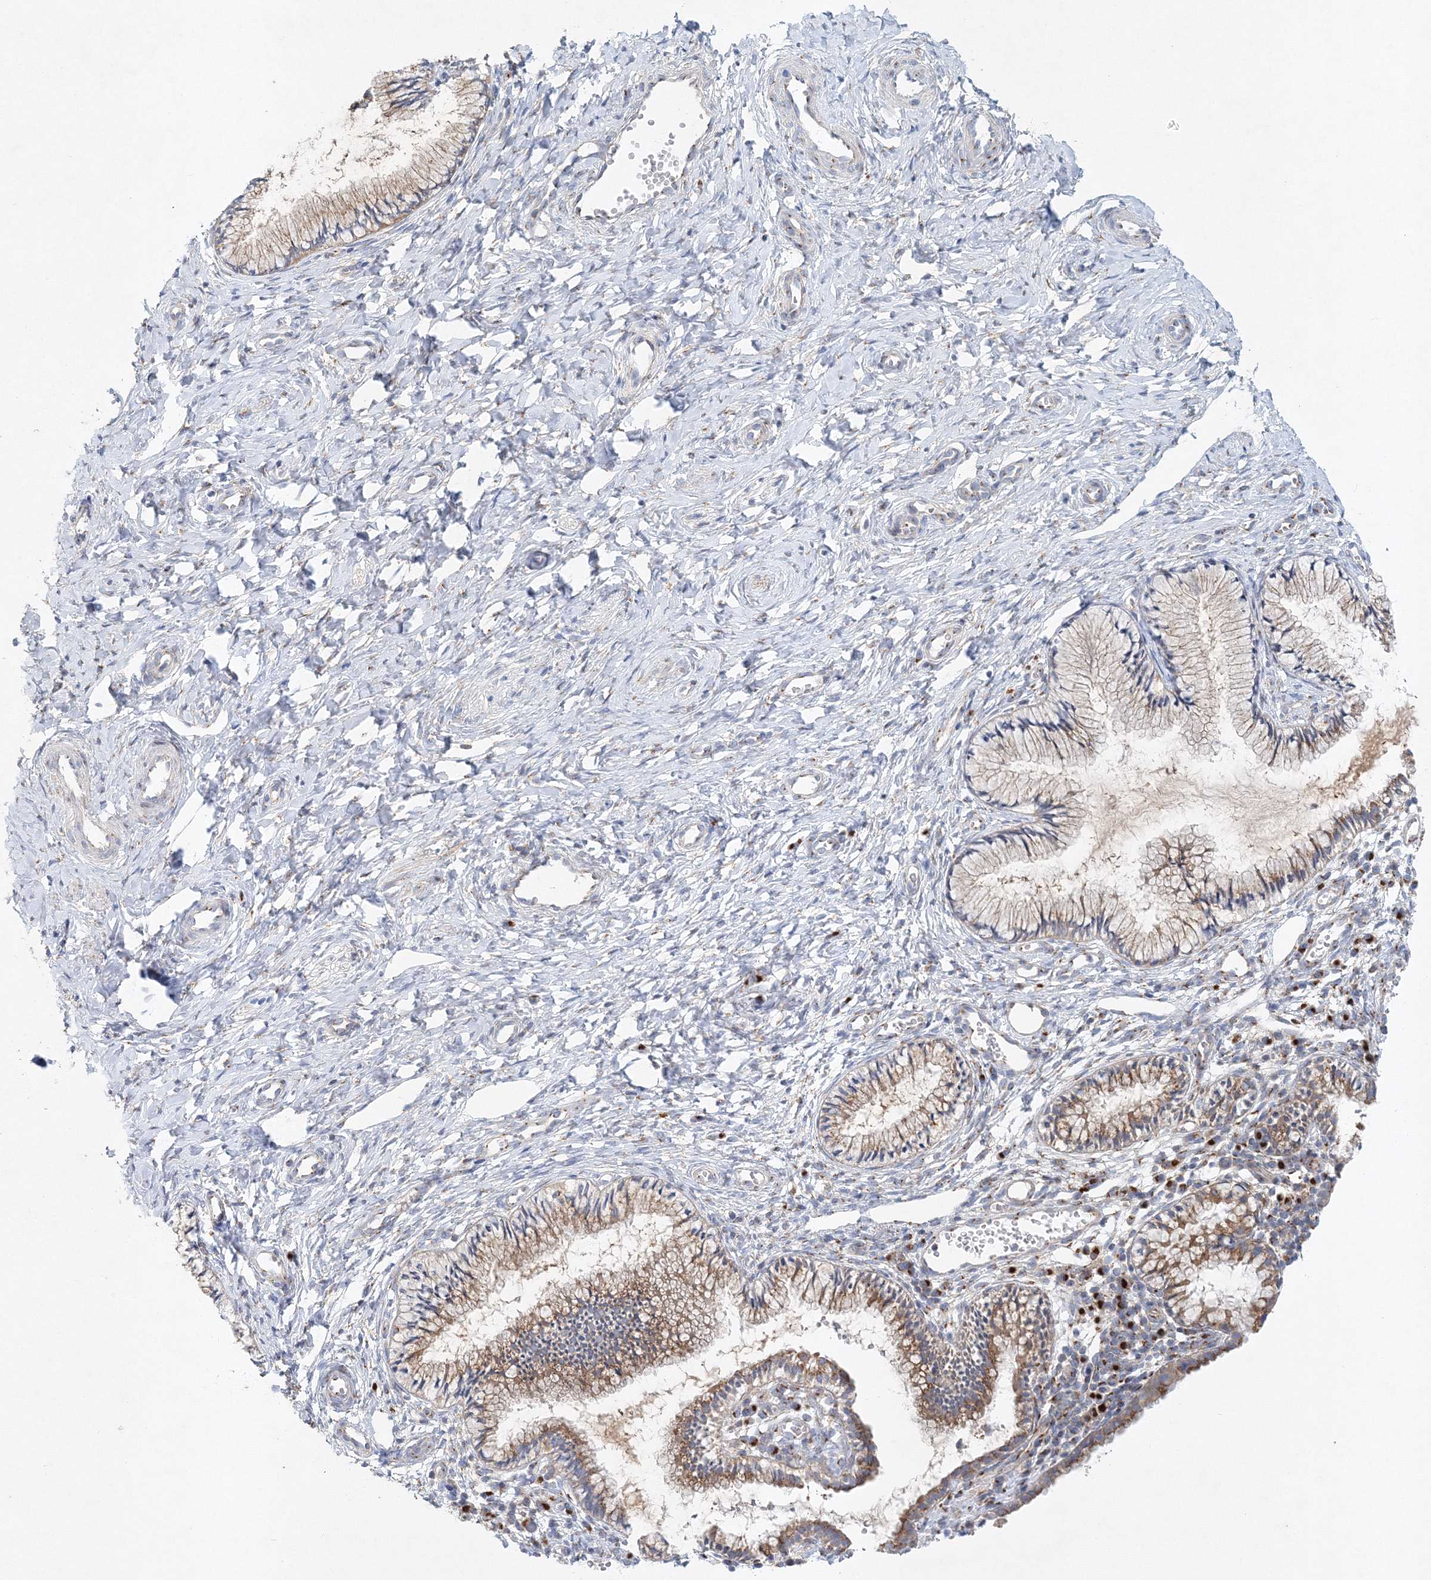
{"staining": {"intensity": "moderate", "quantity": "25%-75%", "location": "cytoplasmic/membranous"}, "tissue": "cervix", "cell_type": "Glandular cells", "image_type": "normal", "snomed": [{"axis": "morphology", "description": "Normal tissue, NOS"}, {"axis": "topography", "description": "Cervix"}], "caption": "The micrograph shows staining of unremarkable cervix, revealing moderate cytoplasmic/membranous protein staining (brown color) within glandular cells. (DAB IHC with brightfield microscopy, high magnification).", "gene": "SEC23IP", "patient": {"sex": "female", "age": 27}}